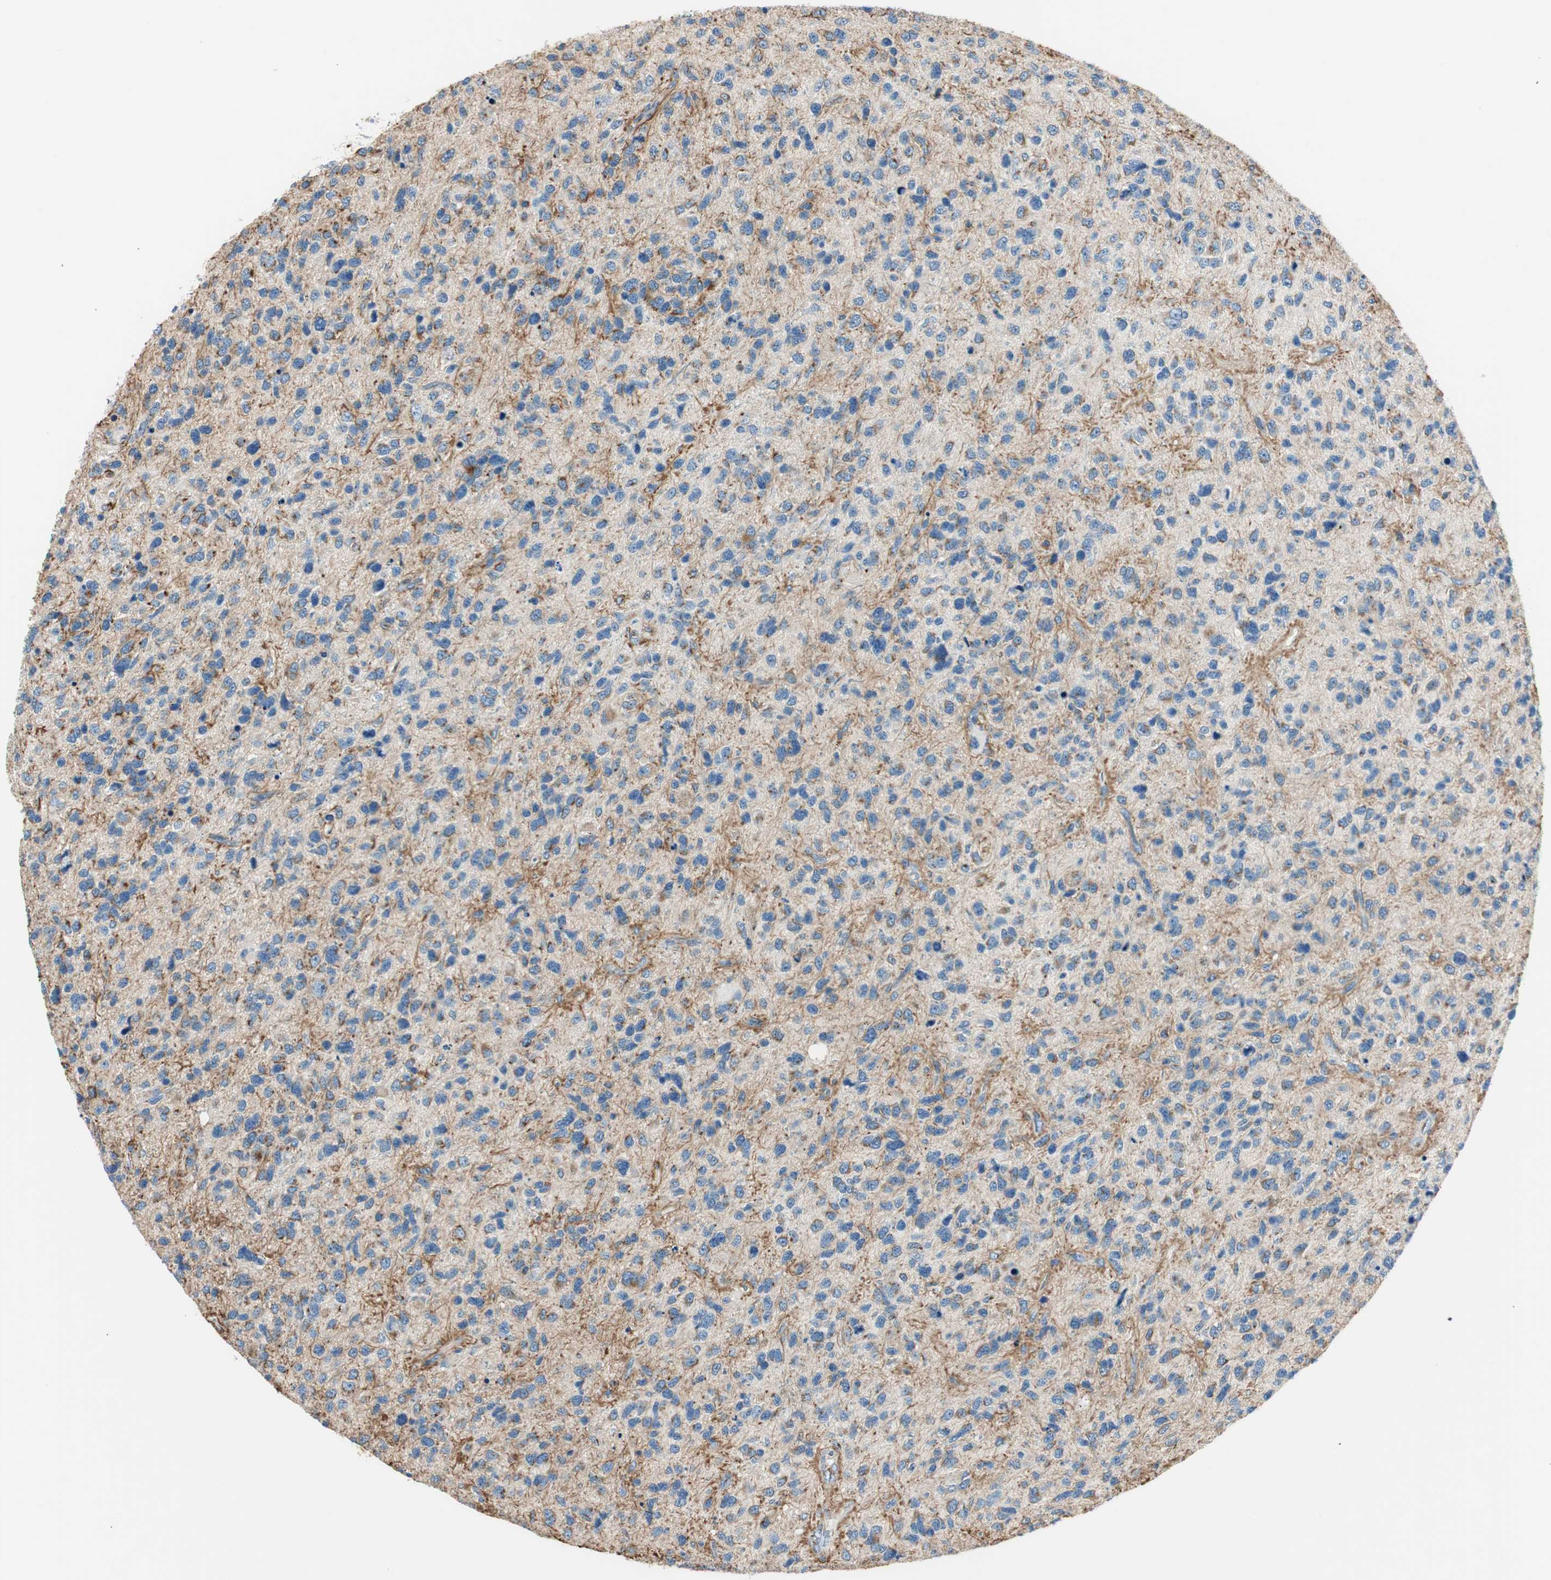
{"staining": {"intensity": "moderate", "quantity": "<25%", "location": "cytoplasmic/membranous"}, "tissue": "glioma", "cell_type": "Tumor cells", "image_type": "cancer", "snomed": [{"axis": "morphology", "description": "Glioma, malignant, High grade"}, {"axis": "topography", "description": "Brain"}], "caption": "Brown immunohistochemical staining in glioma shows moderate cytoplasmic/membranous positivity in approximately <25% of tumor cells. (DAB (3,3'-diaminobenzidine) = brown stain, brightfield microscopy at high magnification).", "gene": "TMF1", "patient": {"sex": "female", "age": 58}}